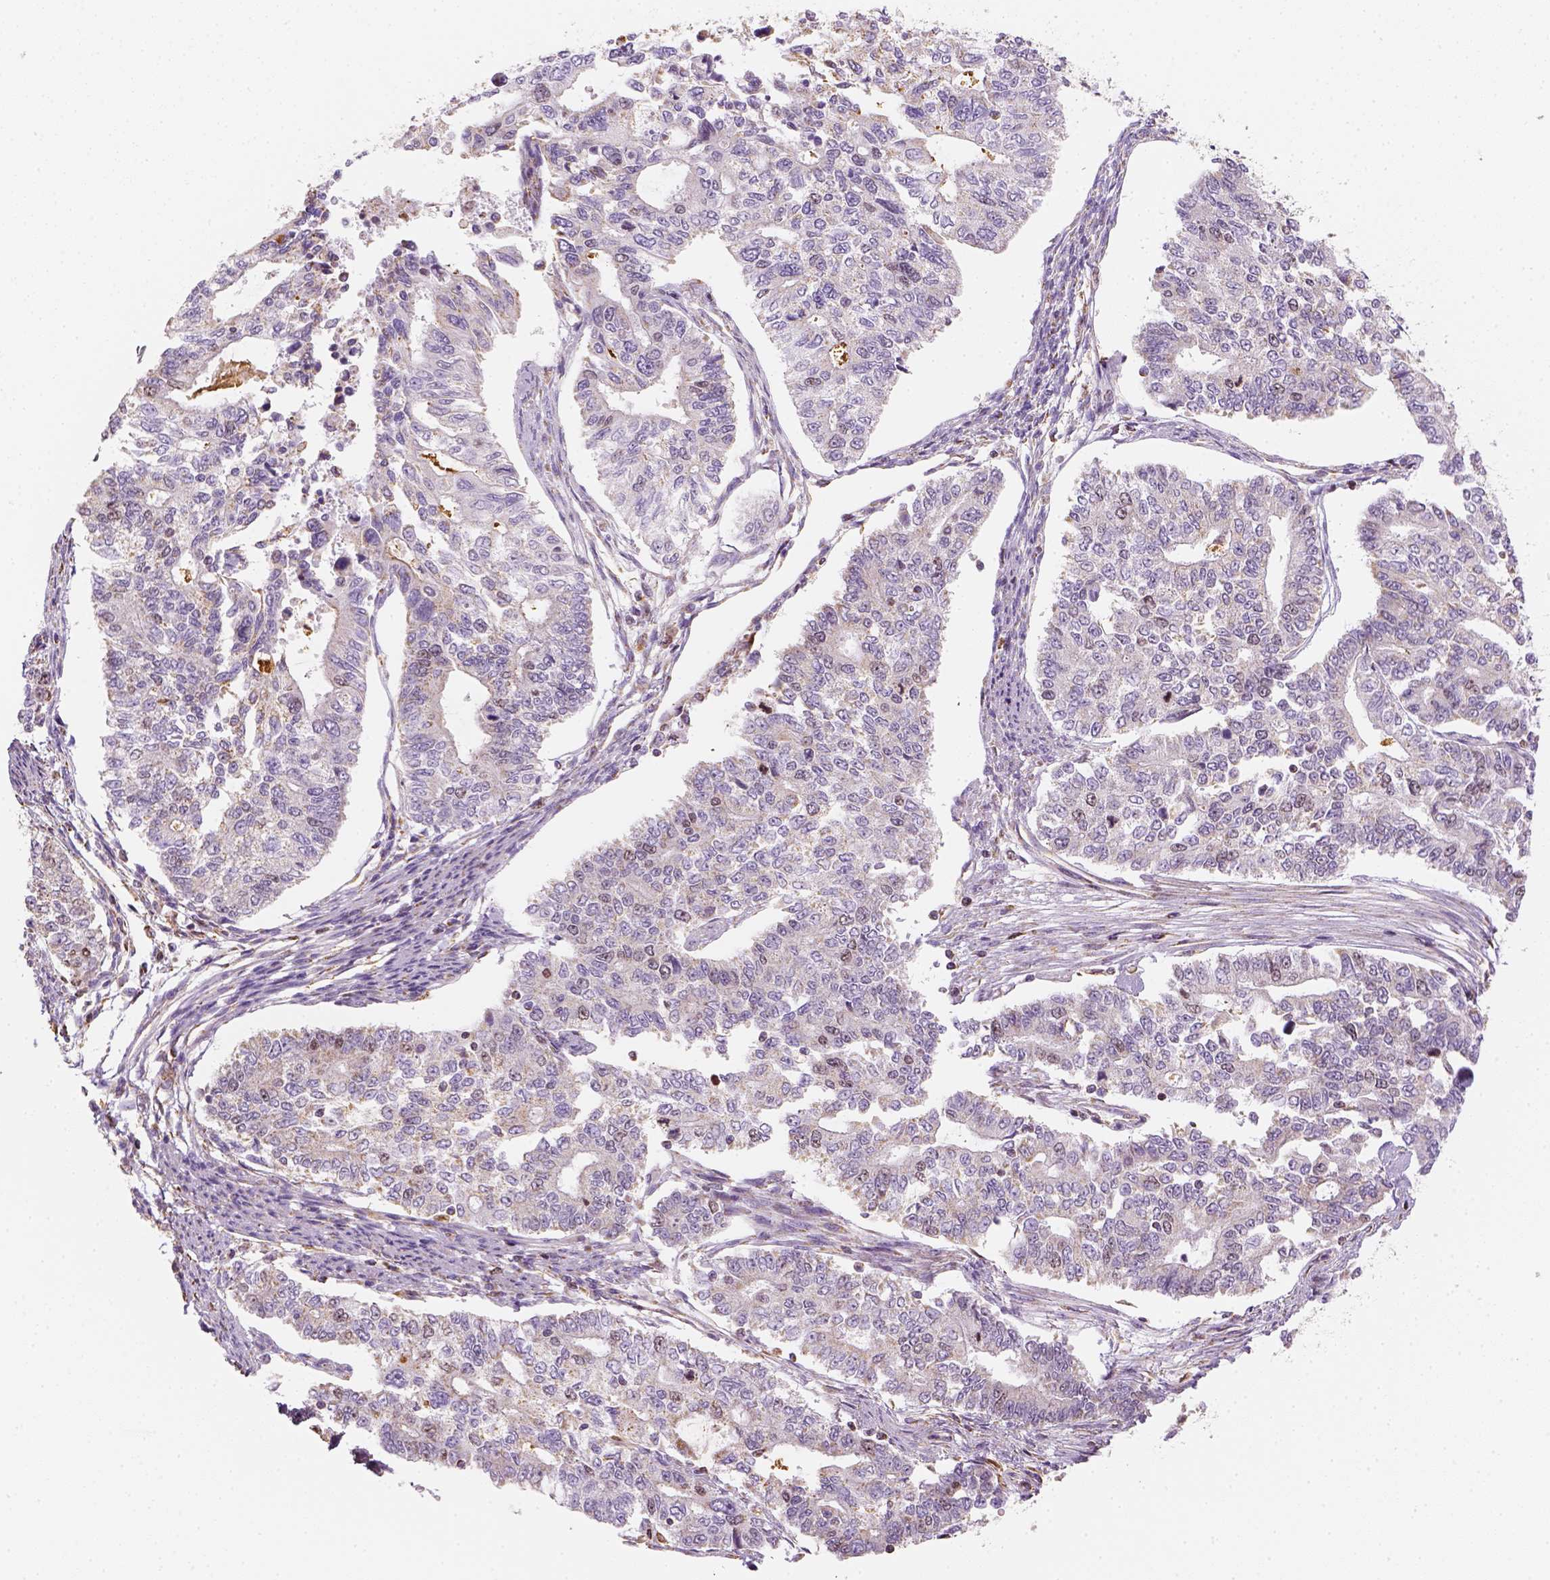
{"staining": {"intensity": "weak", "quantity": "<25%", "location": "cytoplasmic/membranous"}, "tissue": "endometrial cancer", "cell_type": "Tumor cells", "image_type": "cancer", "snomed": [{"axis": "morphology", "description": "Adenocarcinoma, NOS"}, {"axis": "topography", "description": "Uterus"}], "caption": "This is an immunohistochemistry (IHC) histopathology image of human endometrial cancer. There is no staining in tumor cells.", "gene": "LCA5", "patient": {"sex": "female", "age": 59}}